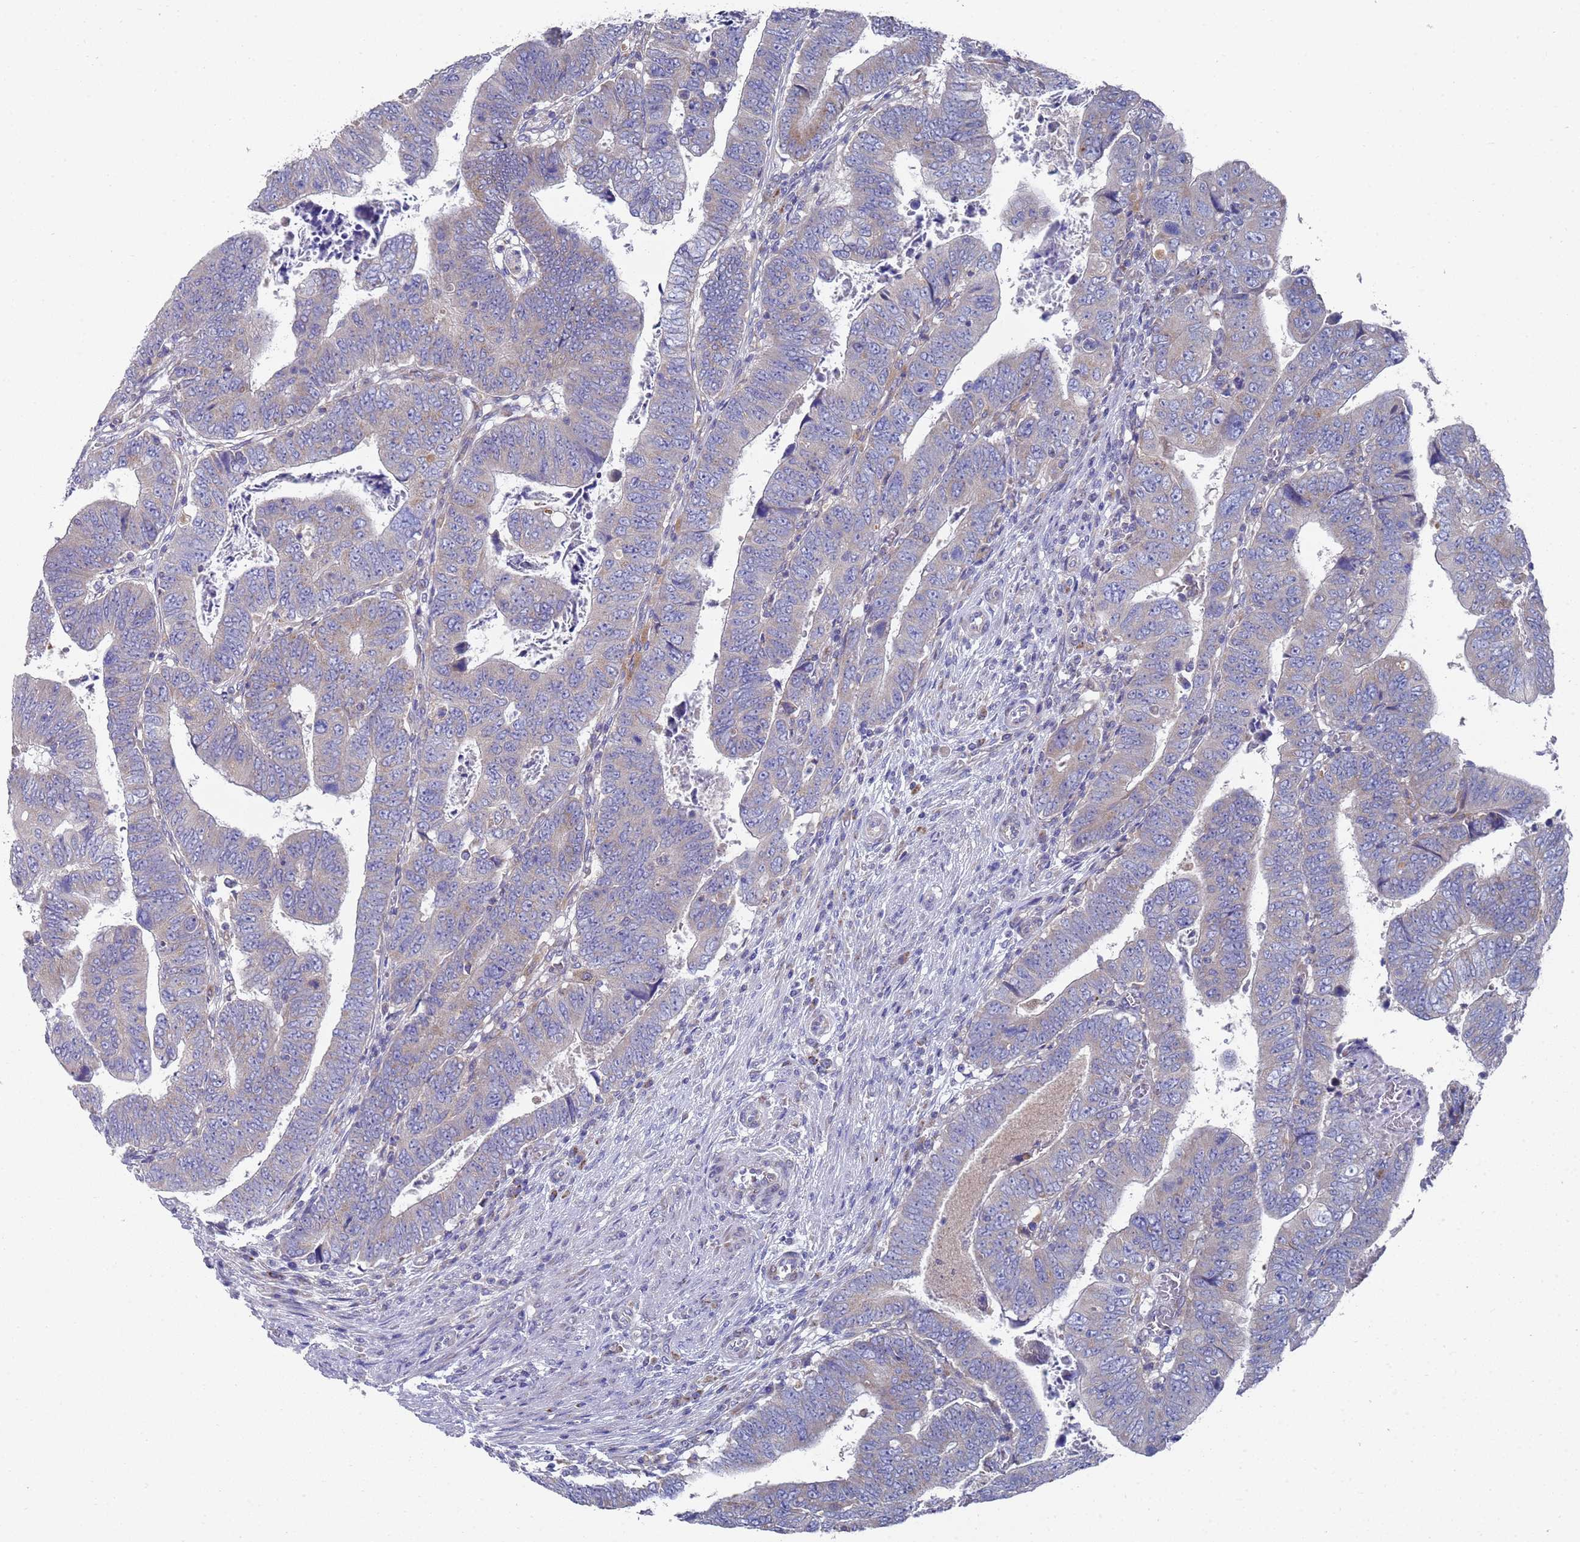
{"staining": {"intensity": "weak", "quantity": "<25%", "location": "cytoplasmic/membranous"}, "tissue": "colorectal cancer", "cell_type": "Tumor cells", "image_type": "cancer", "snomed": [{"axis": "morphology", "description": "Normal tissue, NOS"}, {"axis": "morphology", "description": "Adenocarcinoma, NOS"}, {"axis": "topography", "description": "Rectum"}], "caption": "Immunohistochemistry (IHC) histopathology image of neoplastic tissue: human colorectal adenocarcinoma stained with DAB exhibits no significant protein positivity in tumor cells.", "gene": "NPEPPS", "patient": {"sex": "female", "age": 65}}